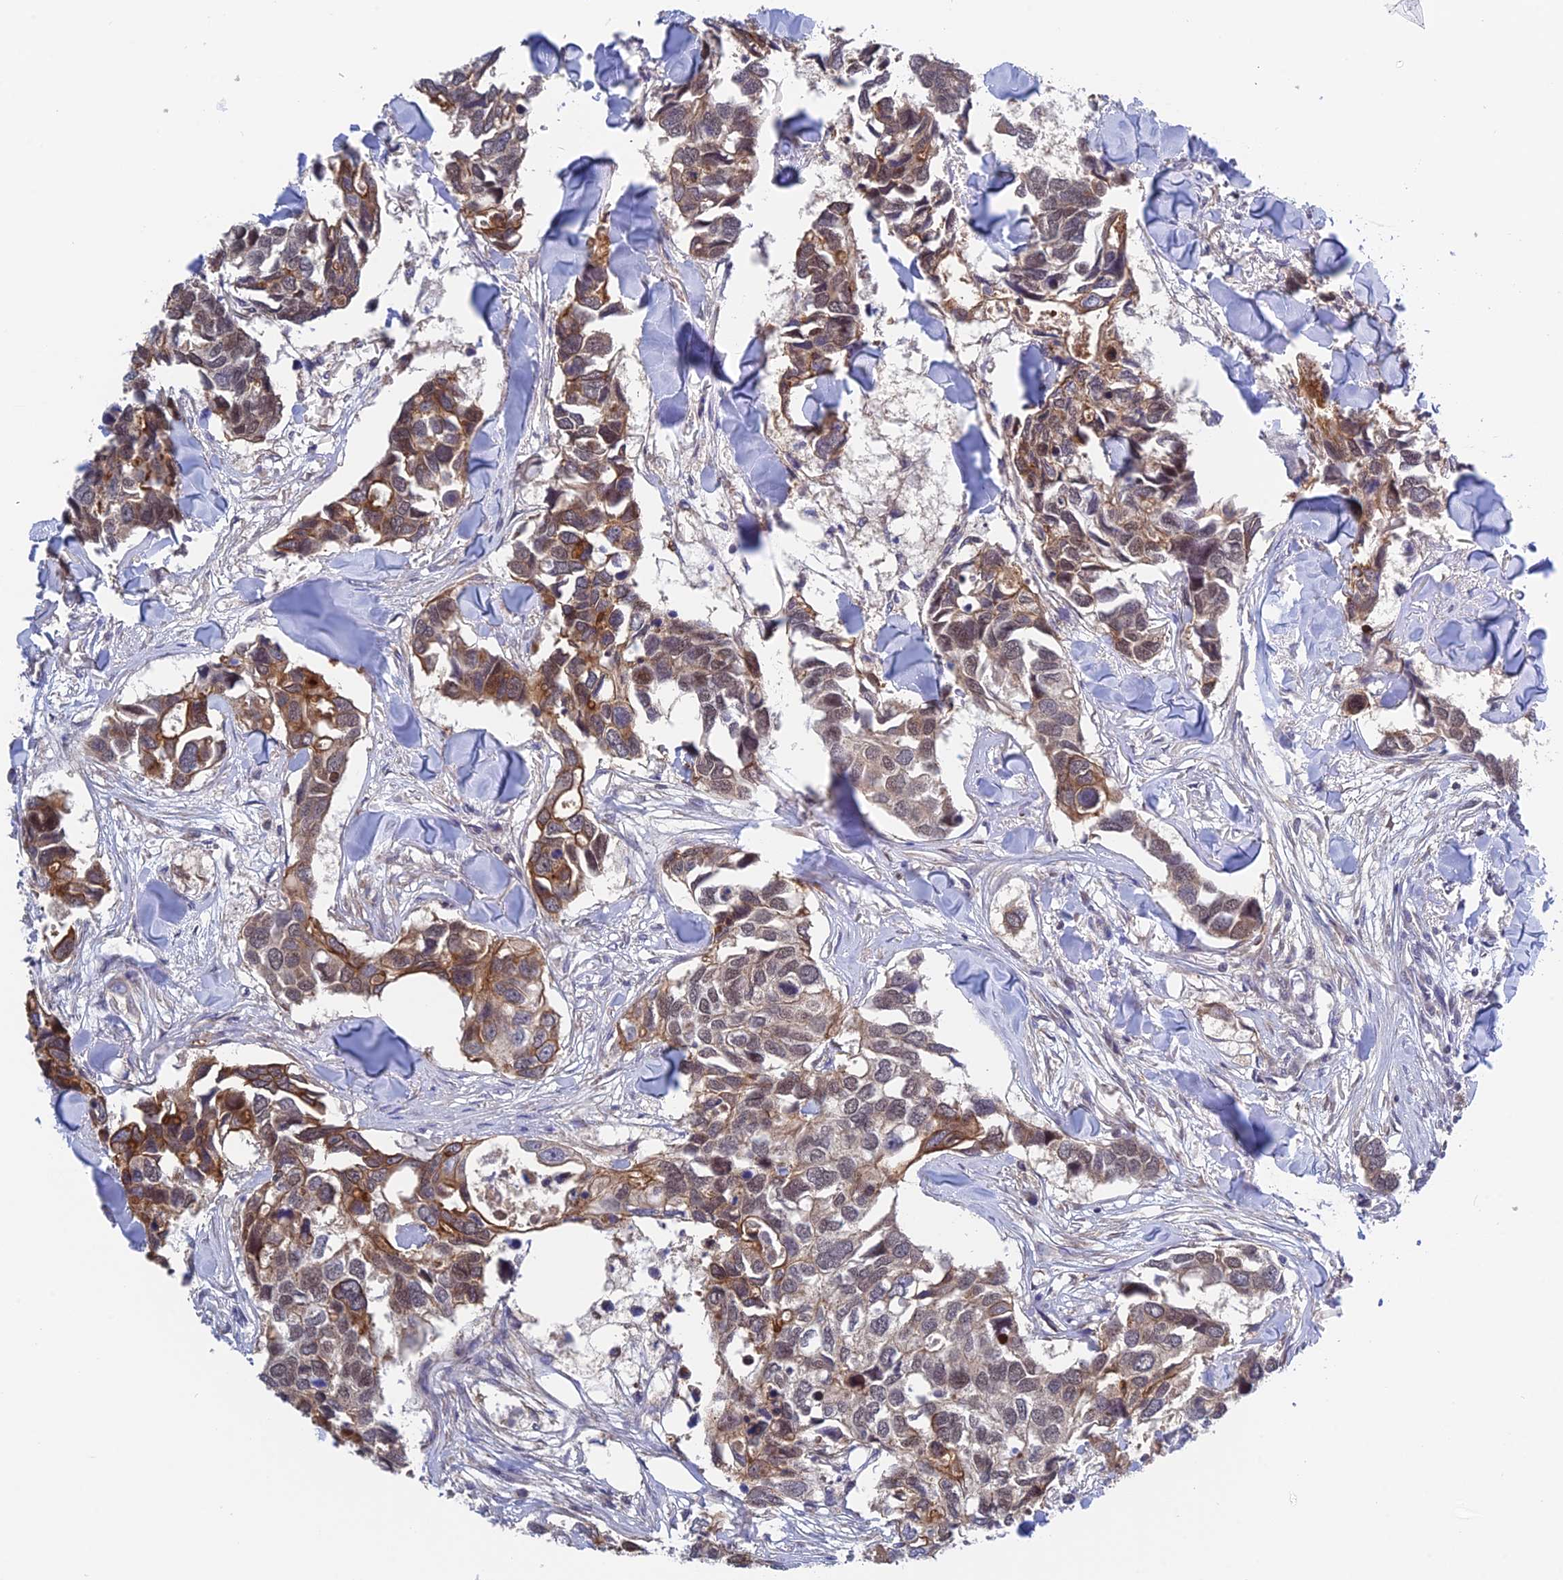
{"staining": {"intensity": "strong", "quantity": "<25%", "location": "cytoplasmic/membranous"}, "tissue": "breast cancer", "cell_type": "Tumor cells", "image_type": "cancer", "snomed": [{"axis": "morphology", "description": "Duct carcinoma"}, {"axis": "topography", "description": "Breast"}], "caption": "Immunohistochemistry (DAB (3,3'-diaminobenzidine)) staining of breast cancer demonstrates strong cytoplasmic/membranous protein positivity in approximately <25% of tumor cells.", "gene": "TCEA1", "patient": {"sex": "female", "age": 83}}